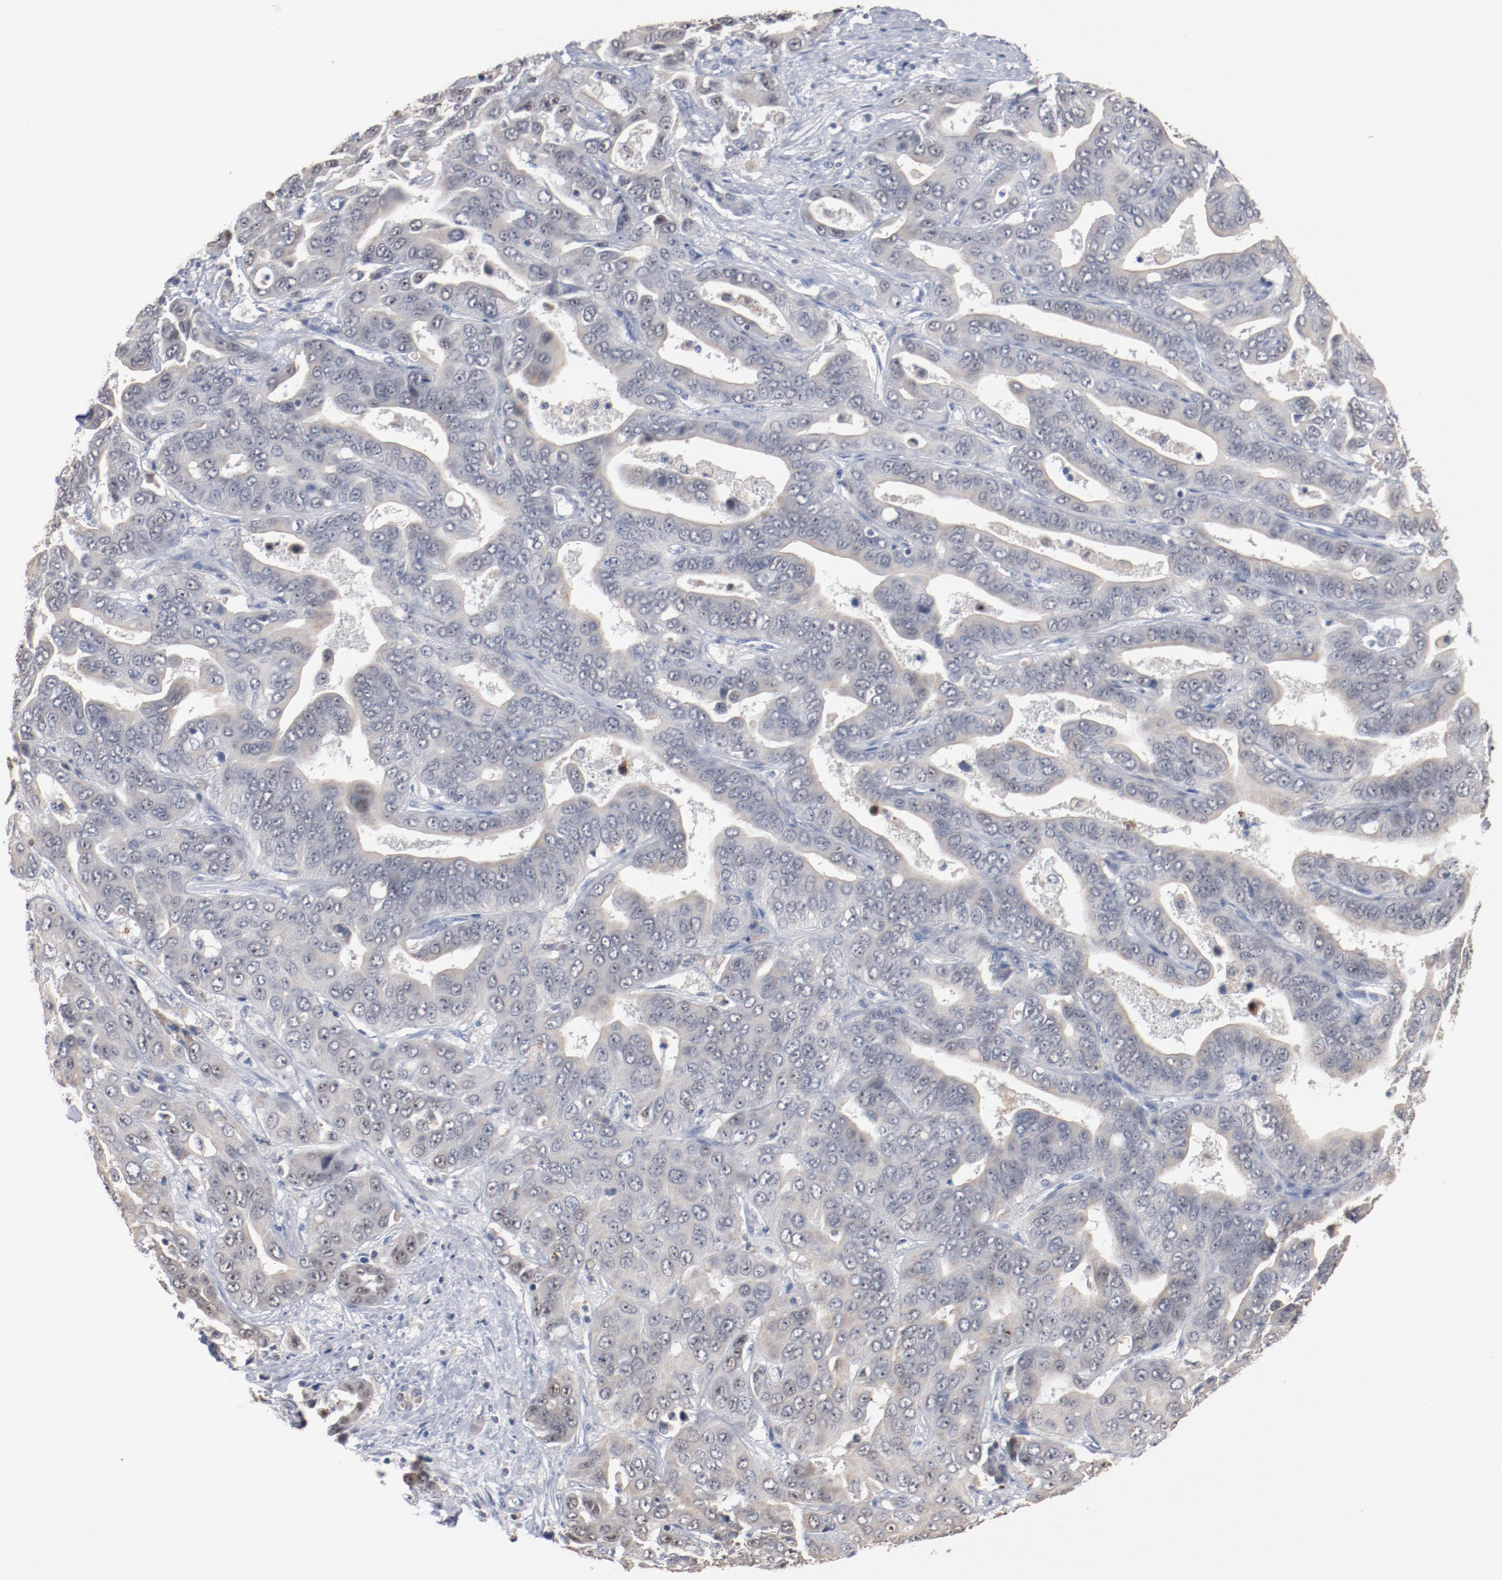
{"staining": {"intensity": "negative", "quantity": "none", "location": "none"}, "tissue": "liver cancer", "cell_type": "Tumor cells", "image_type": "cancer", "snomed": [{"axis": "morphology", "description": "Cholangiocarcinoma"}, {"axis": "topography", "description": "Liver"}], "caption": "Micrograph shows no significant protein expression in tumor cells of liver cholangiocarcinoma.", "gene": "ERICH1", "patient": {"sex": "female", "age": 52}}